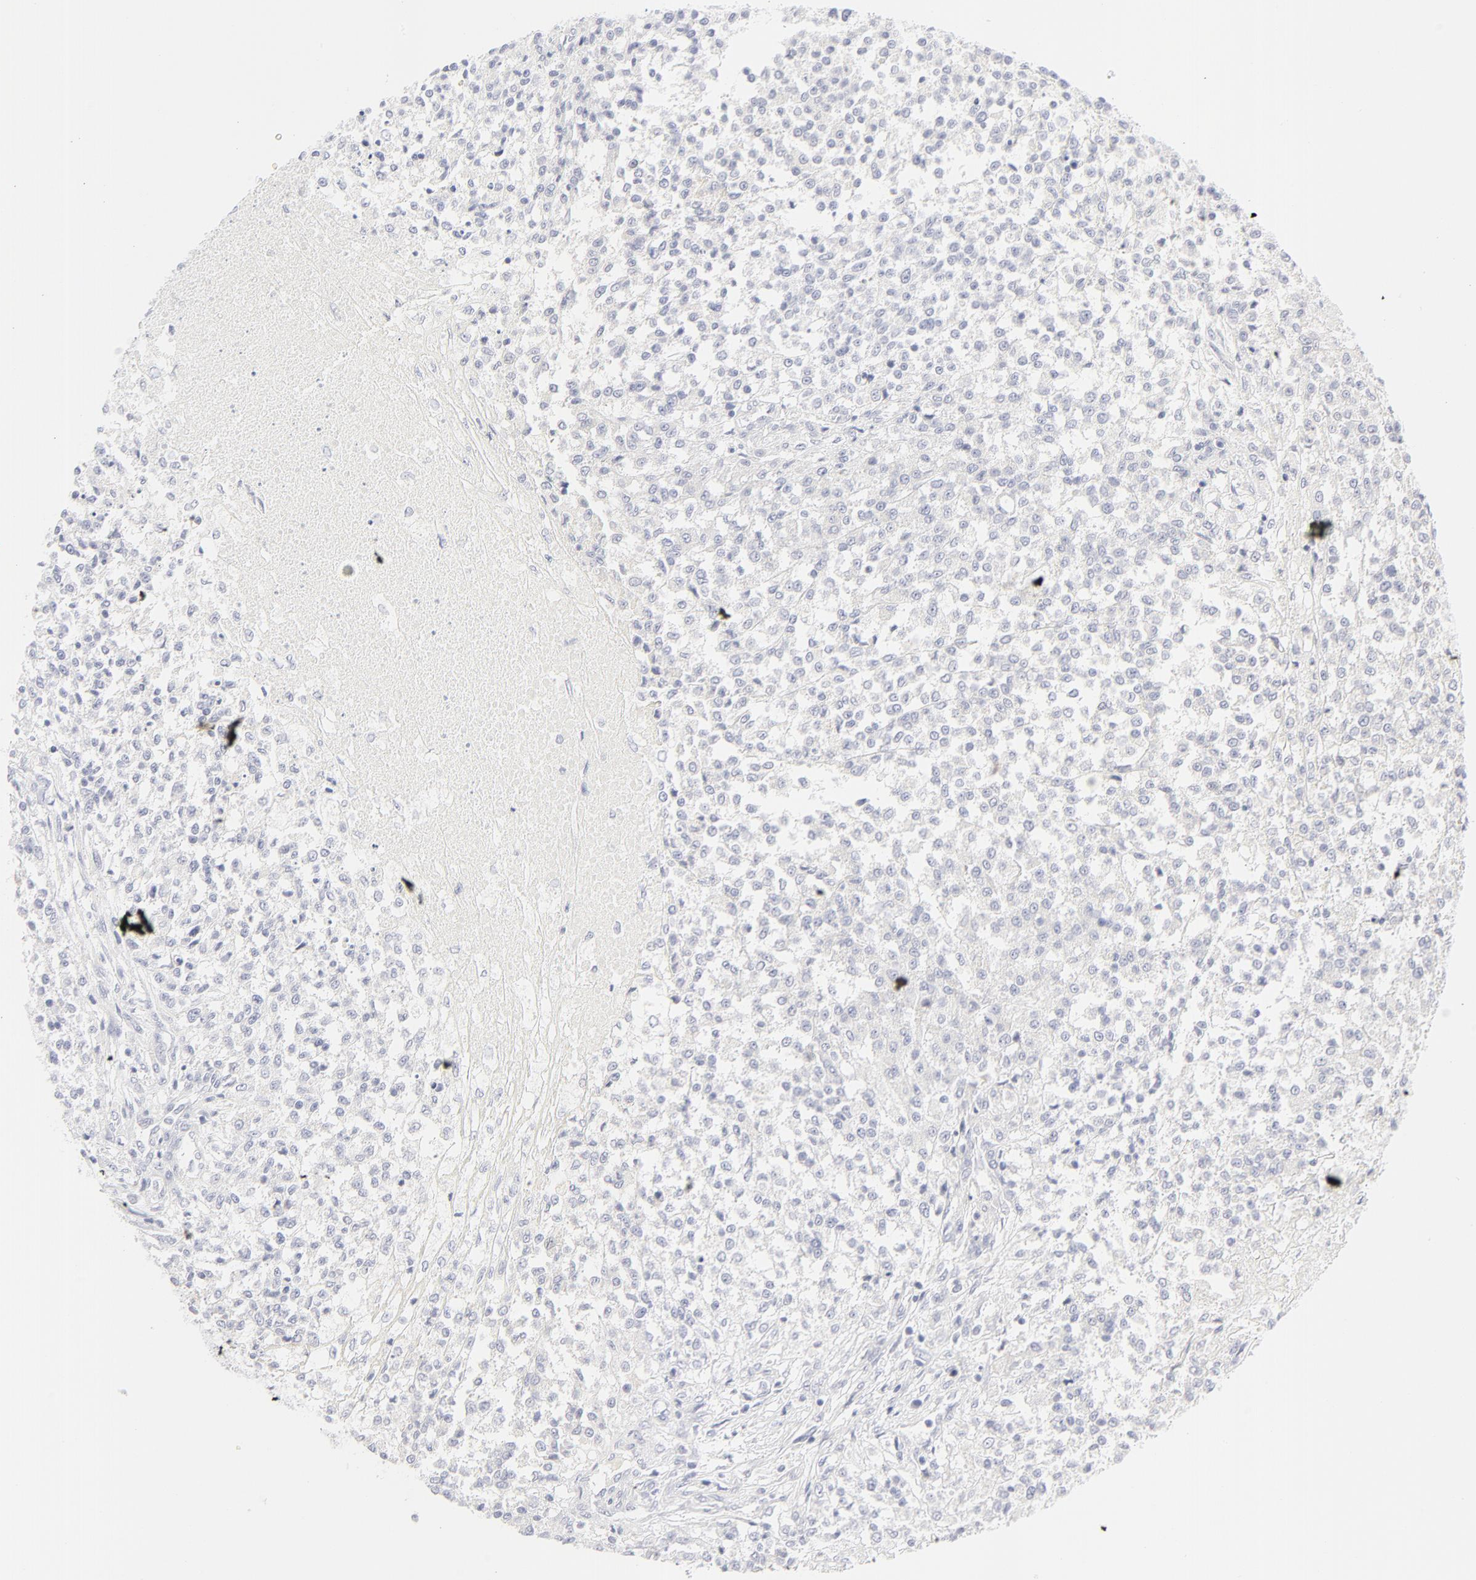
{"staining": {"intensity": "negative", "quantity": "none", "location": "none"}, "tissue": "testis cancer", "cell_type": "Tumor cells", "image_type": "cancer", "snomed": [{"axis": "morphology", "description": "Seminoma, NOS"}, {"axis": "topography", "description": "Testis"}], "caption": "Image shows no significant protein expression in tumor cells of testis seminoma.", "gene": "NPNT", "patient": {"sex": "male", "age": 59}}